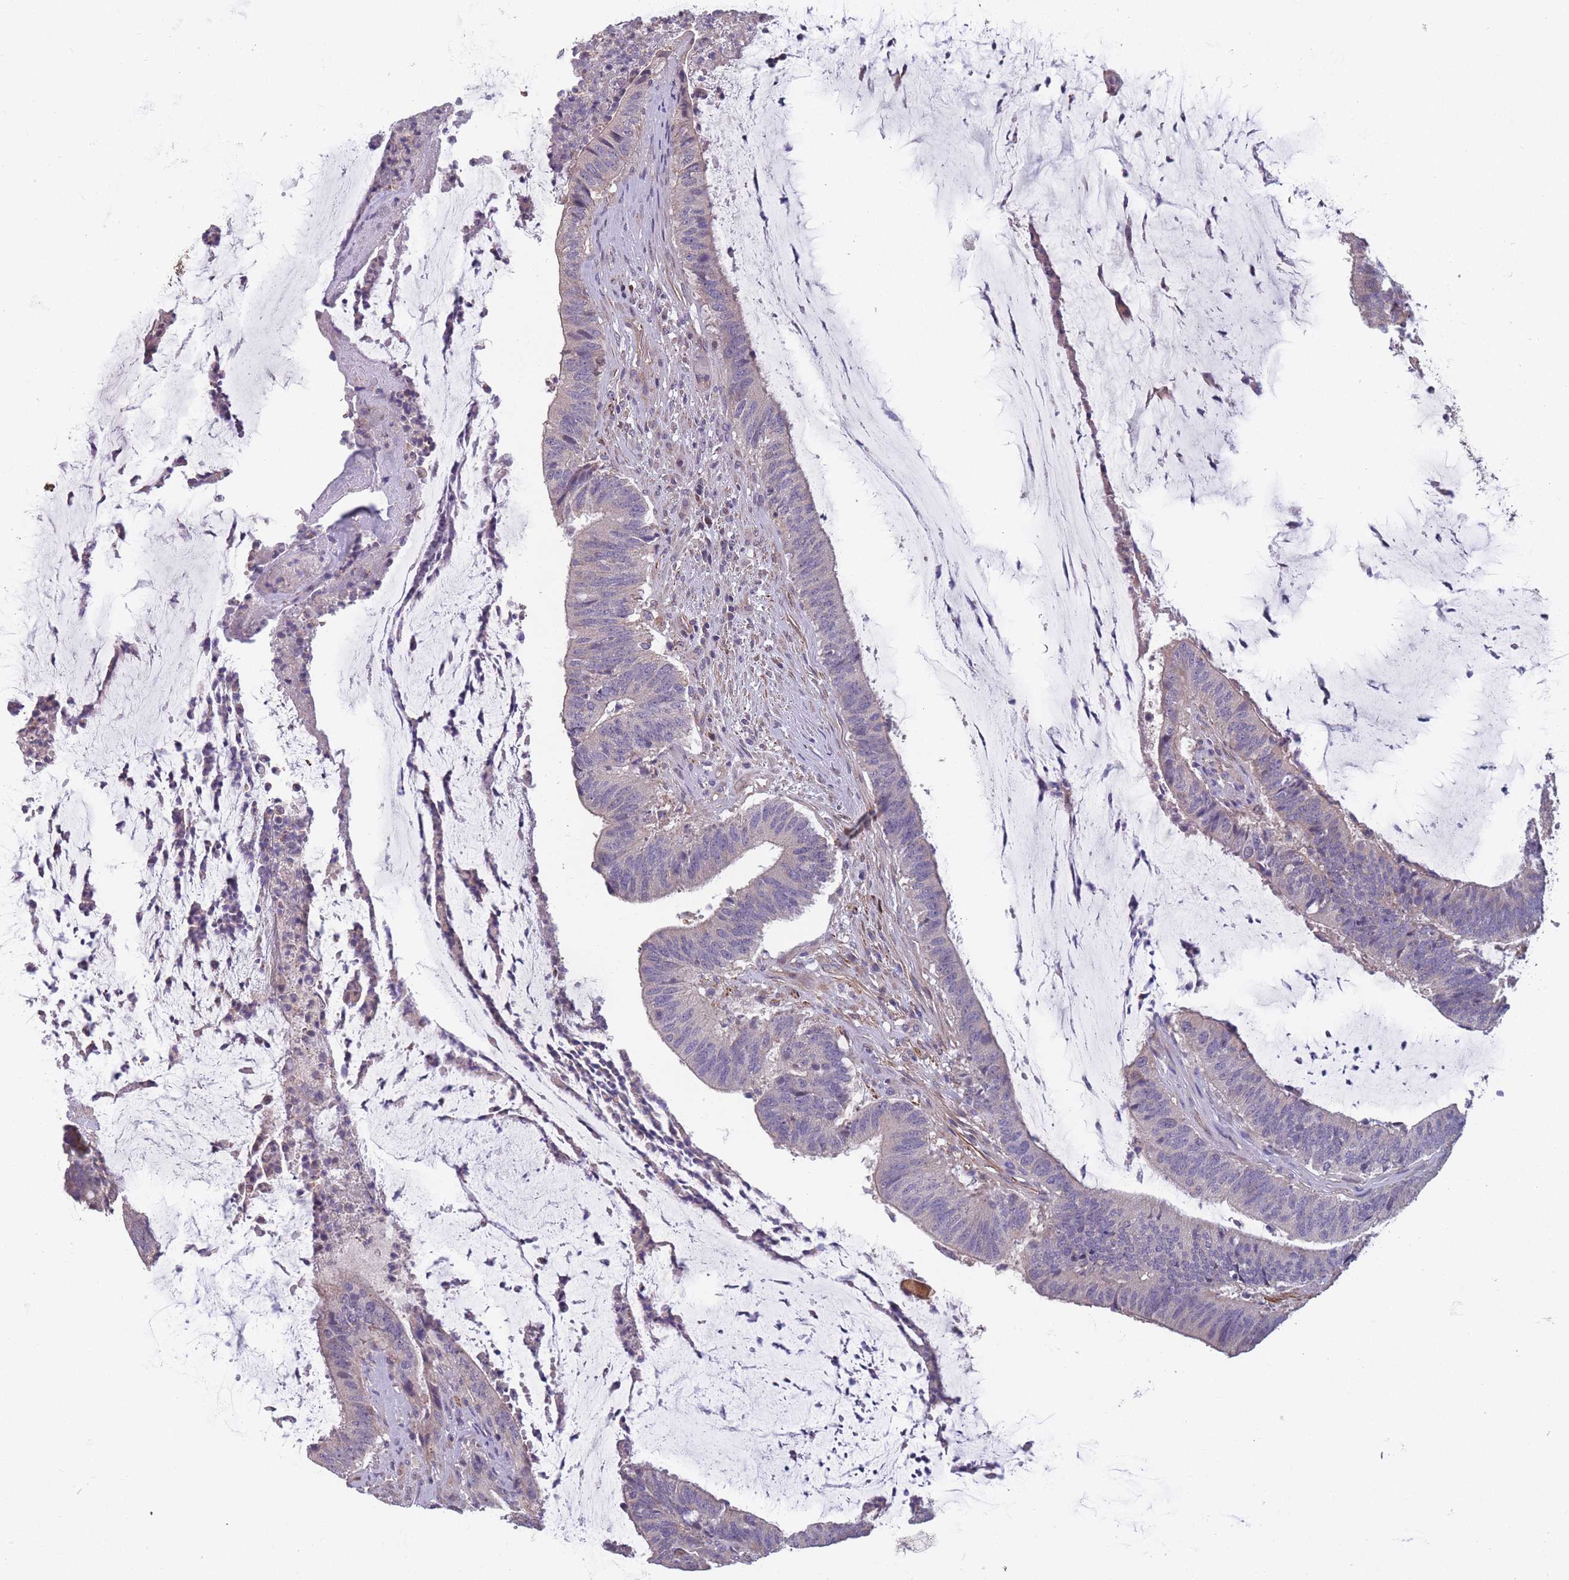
{"staining": {"intensity": "negative", "quantity": "none", "location": "none"}, "tissue": "colorectal cancer", "cell_type": "Tumor cells", "image_type": "cancer", "snomed": [{"axis": "morphology", "description": "Adenocarcinoma, NOS"}, {"axis": "topography", "description": "Colon"}], "caption": "A photomicrograph of colorectal adenocarcinoma stained for a protein demonstrates no brown staining in tumor cells. (IHC, brightfield microscopy, high magnification).", "gene": "TOMM40L", "patient": {"sex": "female", "age": 43}}